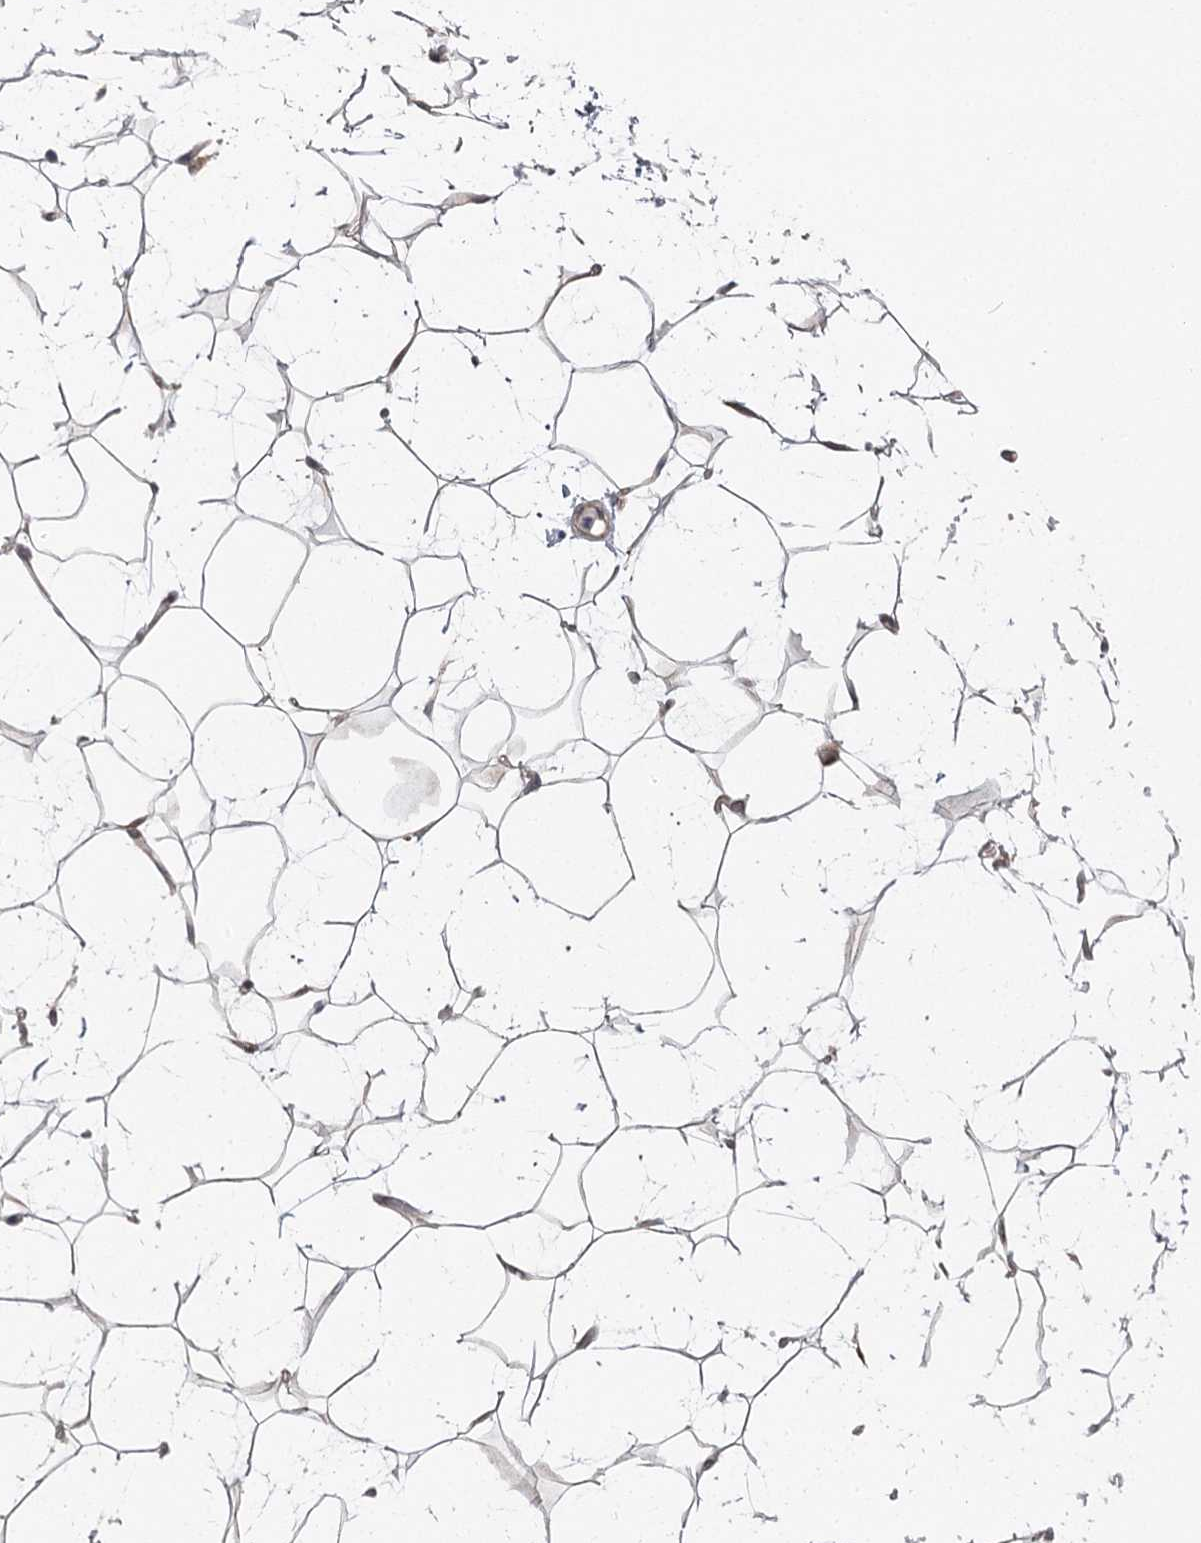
{"staining": {"intensity": "weak", "quantity": "25%-75%", "location": "cytoplasmic/membranous"}, "tissue": "adipose tissue", "cell_type": "Adipocytes", "image_type": "normal", "snomed": [{"axis": "morphology", "description": "Normal tissue, NOS"}, {"axis": "topography", "description": "Breast"}], "caption": "Brown immunohistochemical staining in unremarkable human adipose tissue exhibits weak cytoplasmic/membranous positivity in approximately 25%-75% of adipocytes. (brown staining indicates protein expression, while blue staining denotes nuclei).", "gene": "CCNG2", "patient": {"sex": "female", "age": 26}}